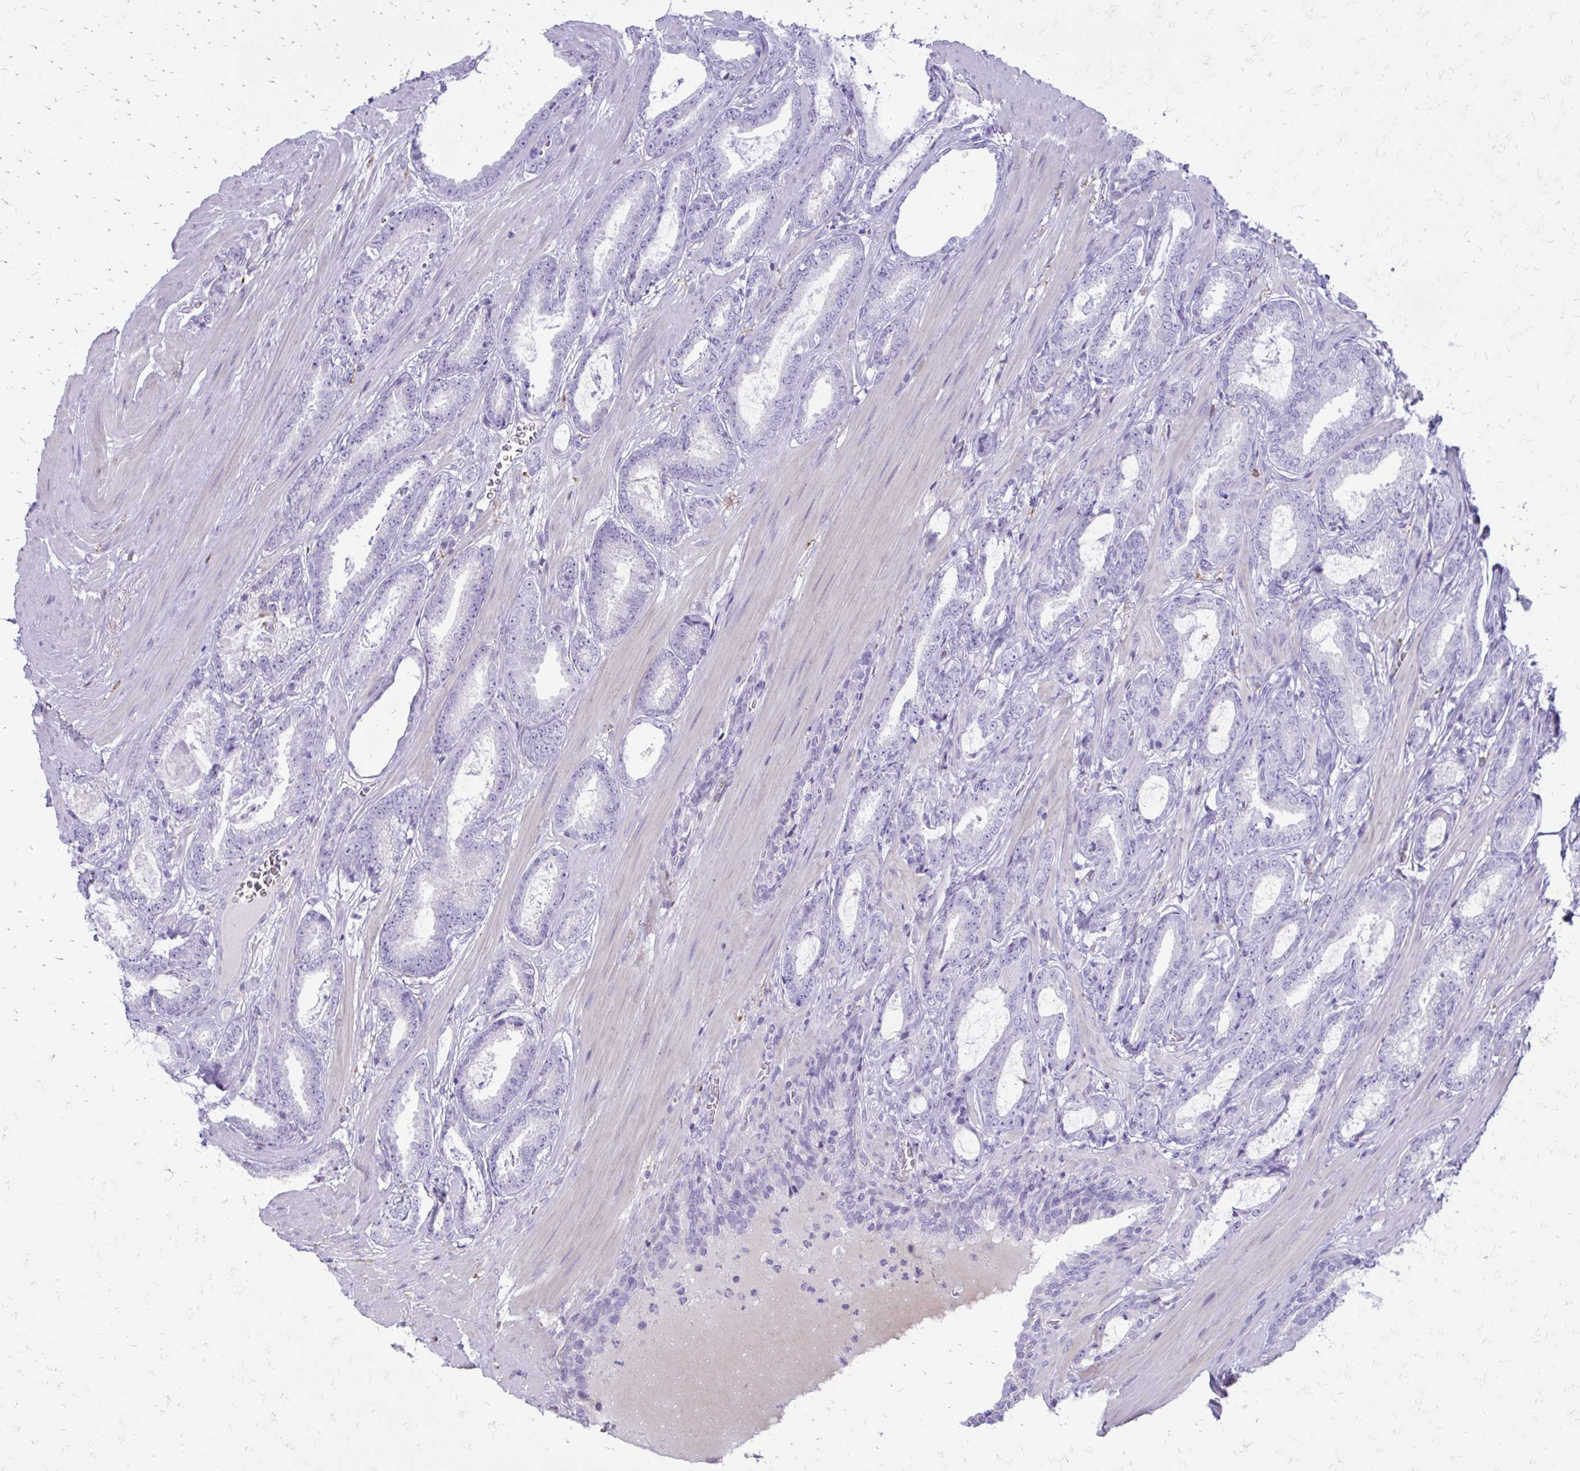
{"staining": {"intensity": "negative", "quantity": "none", "location": "none"}, "tissue": "prostate cancer", "cell_type": "Tumor cells", "image_type": "cancer", "snomed": [{"axis": "morphology", "description": "Adenocarcinoma, High grade"}, {"axis": "topography", "description": "Prostate"}], "caption": "Immunohistochemistry (IHC) photomicrograph of prostate adenocarcinoma (high-grade) stained for a protein (brown), which shows no positivity in tumor cells.", "gene": "SIGLEC11", "patient": {"sex": "male", "age": 64}}